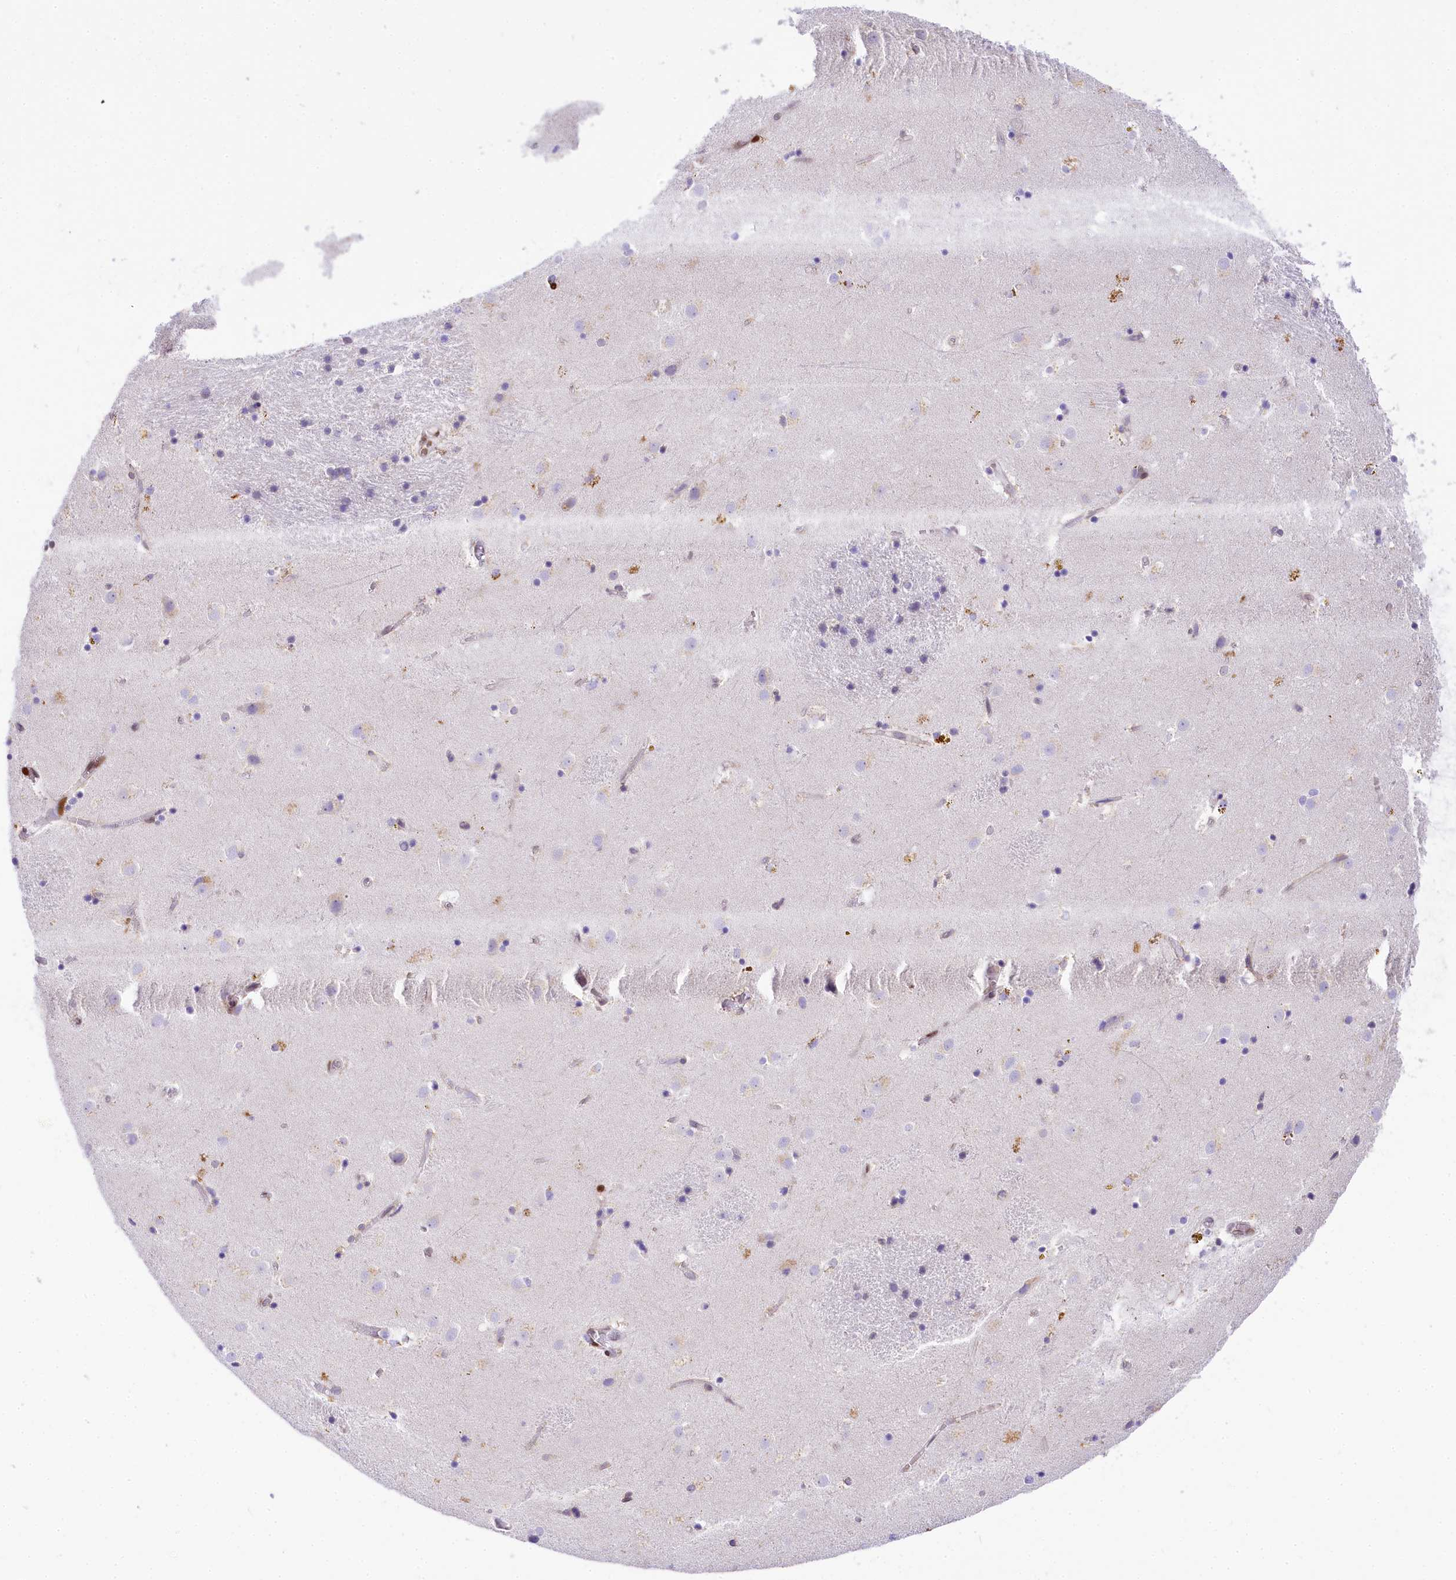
{"staining": {"intensity": "negative", "quantity": "none", "location": "none"}, "tissue": "caudate", "cell_type": "Glial cells", "image_type": "normal", "snomed": [{"axis": "morphology", "description": "Normal tissue, NOS"}, {"axis": "topography", "description": "Lateral ventricle wall"}], "caption": "IHC micrograph of normal human caudate stained for a protein (brown), which shows no staining in glial cells.", "gene": "PPIP5K2", "patient": {"sex": "male", "age": 70}}